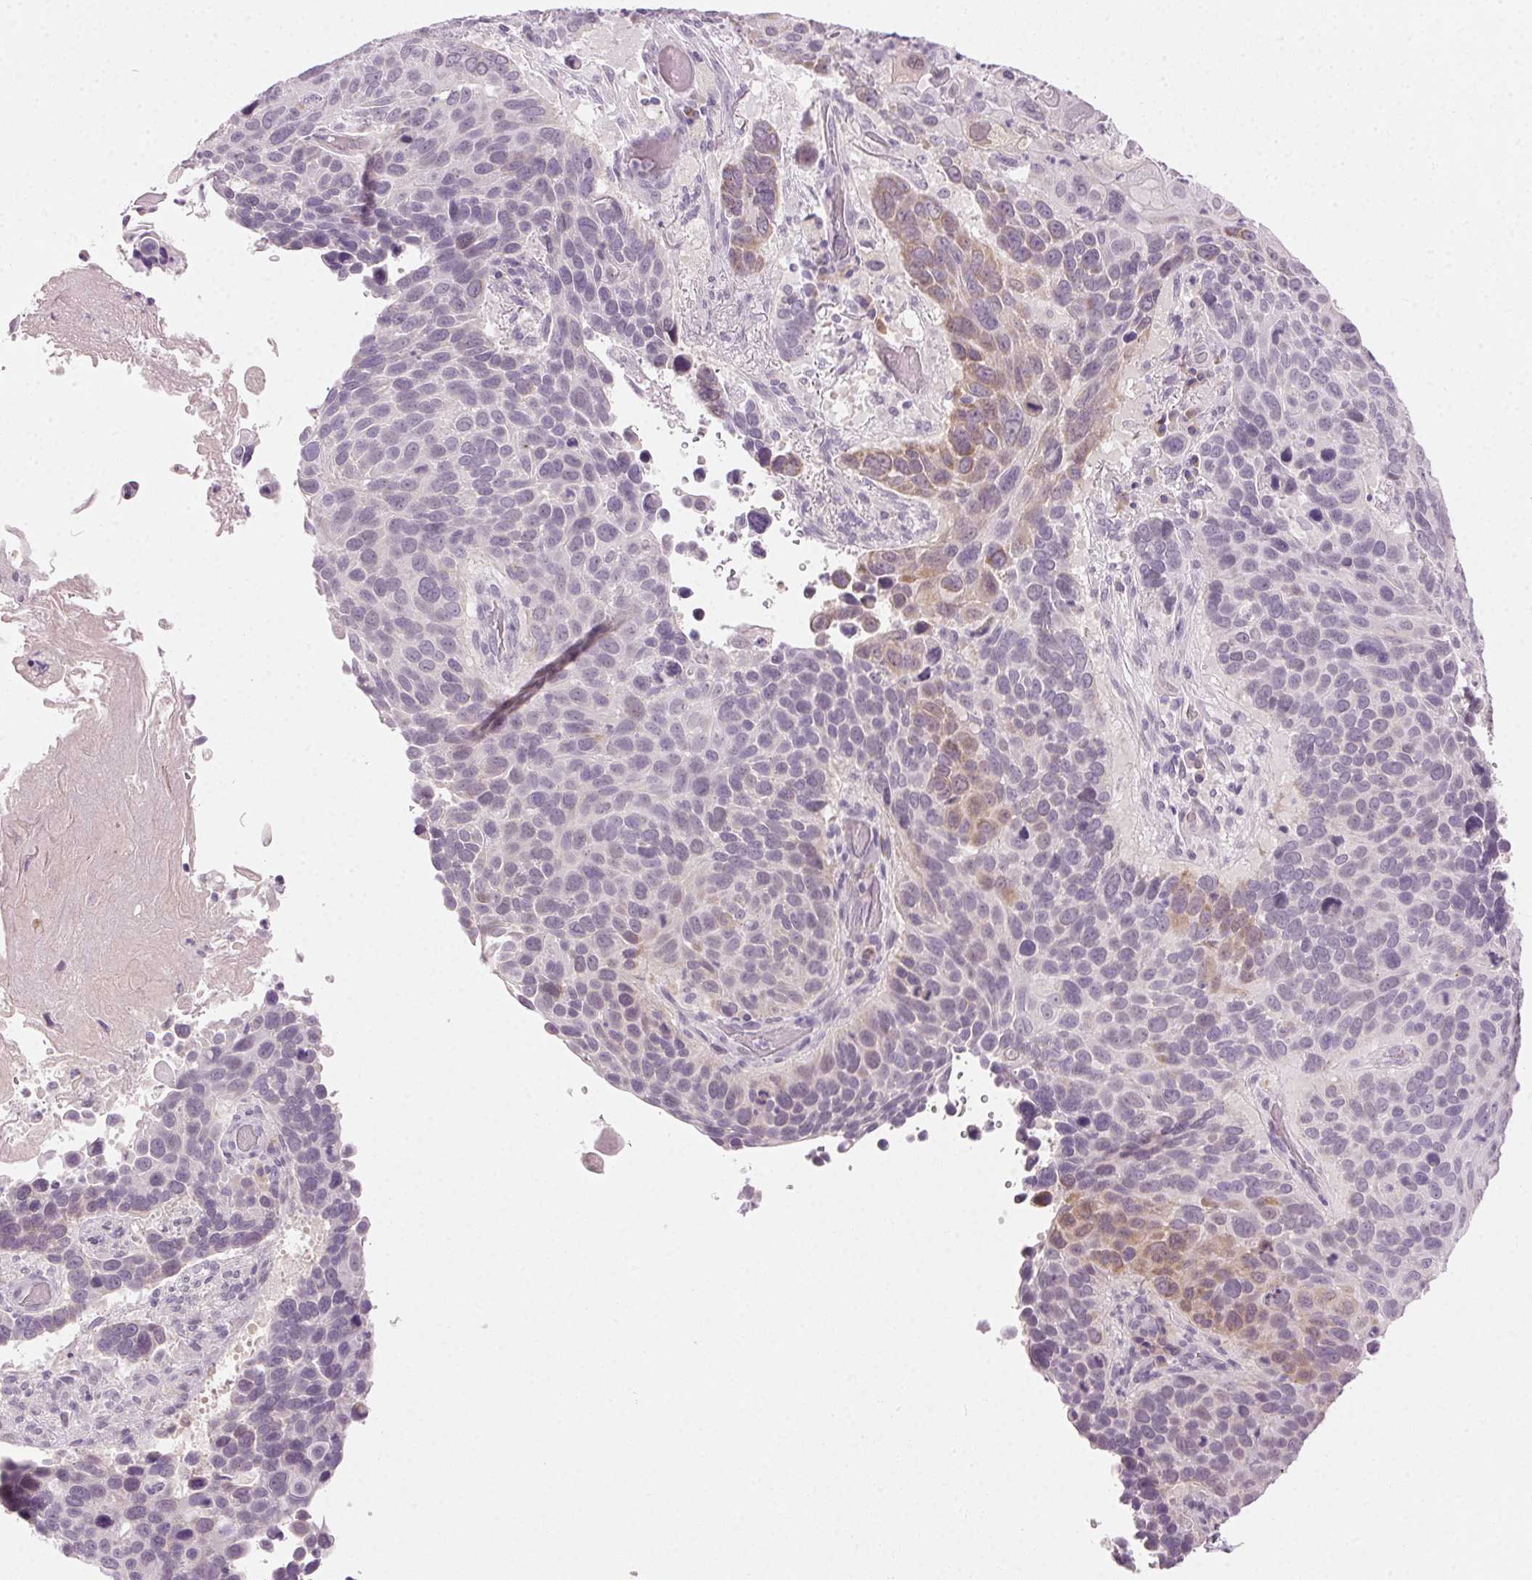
{"staining": {"intensity": "weak", "quantity": "<25%", "location": "cytoplasmic/membranous"}, "tissue": "lung cancer", "cell_type": "Tumor cells", "image_type": "cancer", "snomed": [{"axis": "morphology", "description": "Squamous cell carcinoma, NOS"}, {"axis": "topography", "description": "Lung"}], "caption": "Micrograph shows no protein expression in tumor cells of lung cancer tissue.", "gene": "HSF5", "patient": {"sex": "male", "age": 68}}